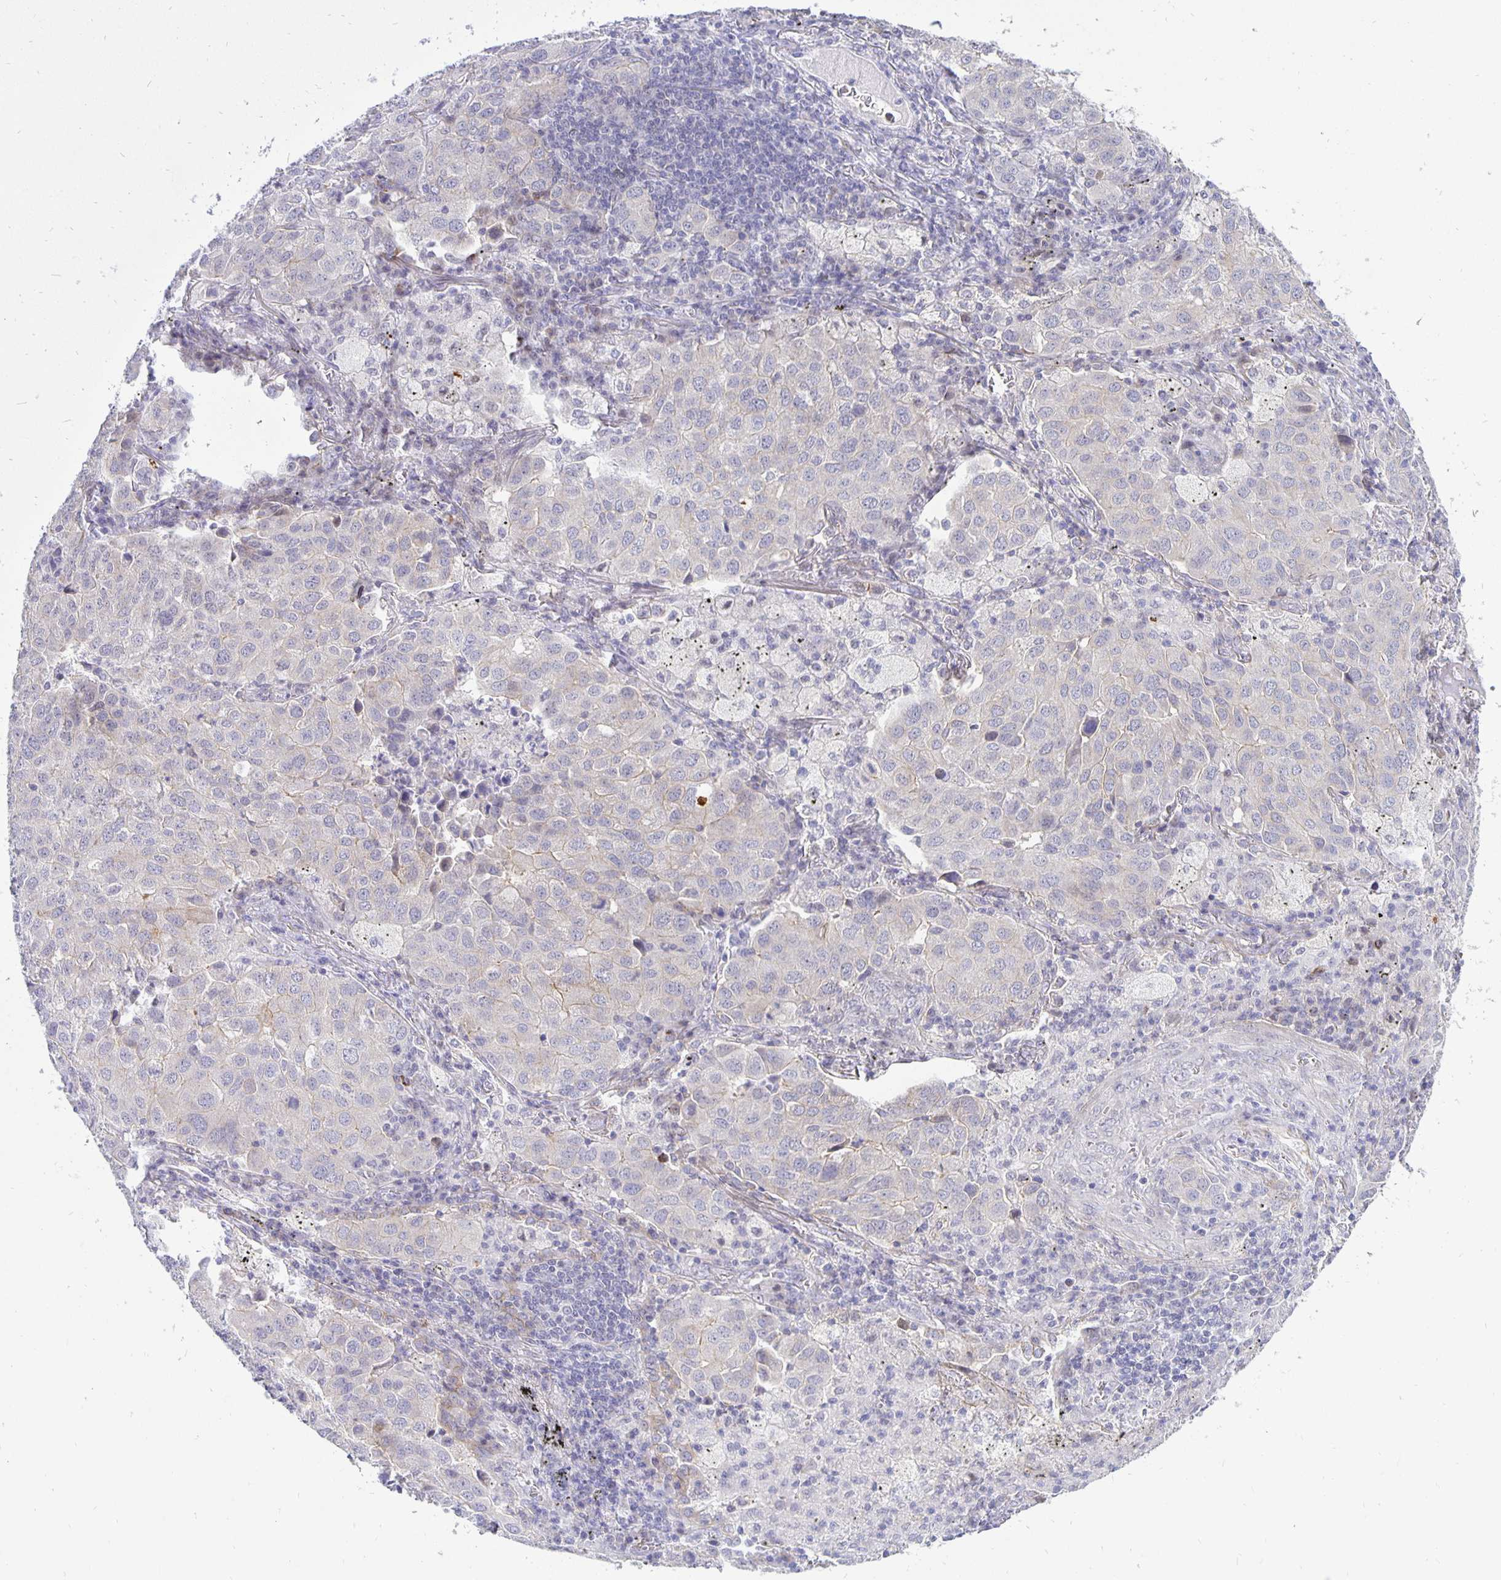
{"staining": {"intensity": "negative", "quantity": "none", "location": "none"}, "tissue": "lung cancer", "cell_type": "Tumor cells", "image_type": "cancer", "snomed": [{"axis": "morphology", "description": "Adenocarcinoma, NOS"}, {"axis": "morphology", "description": "Adenocarcinoma, metastatic, NOS"}, {"axis": "topography", "description": "Lymph node"}, {"axis": "topography", "description": "Lung"}], "caption": "Immunohistochemistry (IHC) histopathology image of lung cancer (adenocarcinoma) stained for a protein (brown), which demonstrates no positivity in tumor cells.", "gene": "ERBB2", "patient": {"sex": "female", "age": 65}}